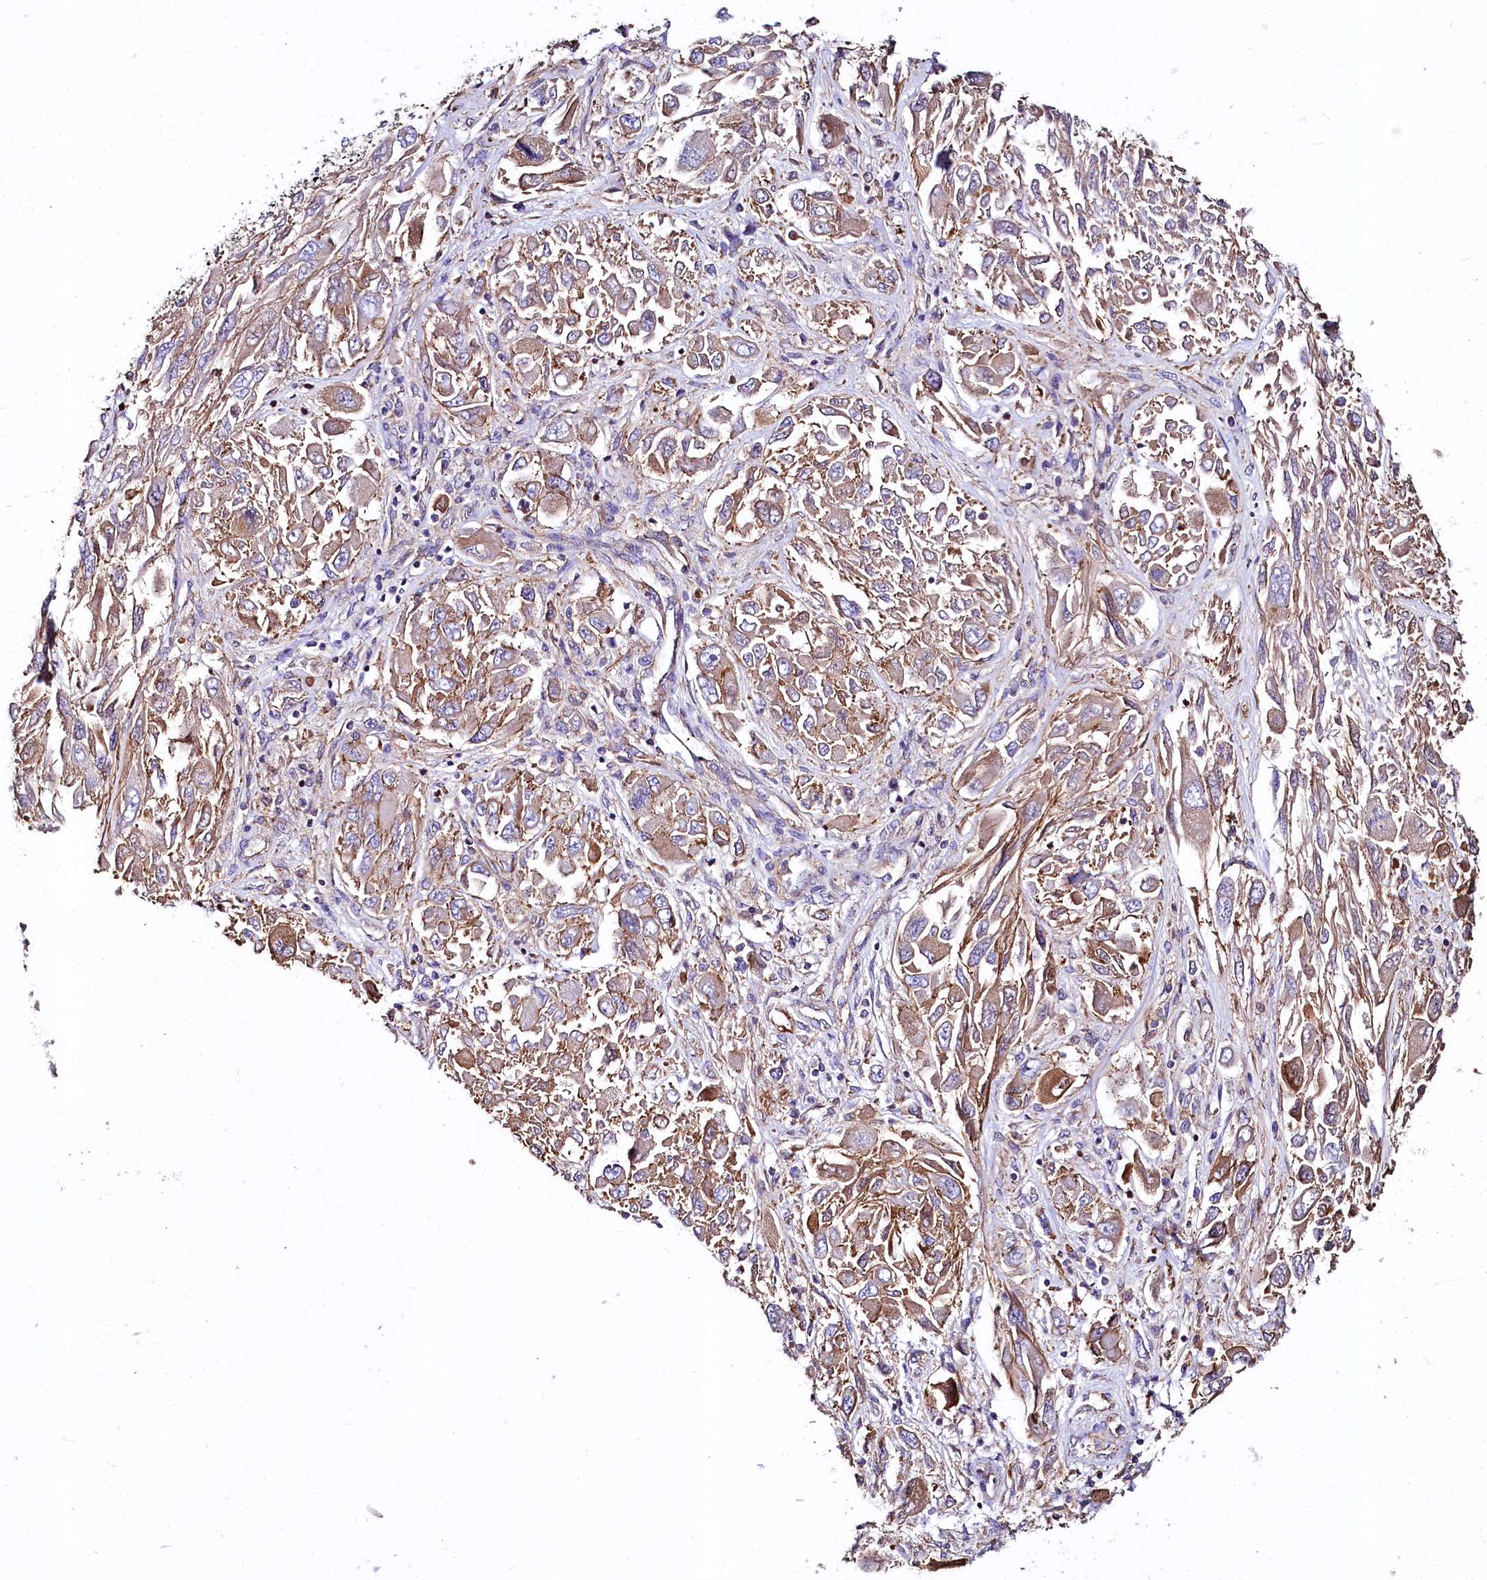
{"staining": {"intensity": "moderate", "quantity": "25%-75%", "location": "cytoplasmic/membranous"}, "tissue": "melanoma", "cell_type": "Tumor cells", "image_type": "cancer", "snomed": [{"axis": "morphology", "description": "Malignant melanoma, NOS"}, {"axis": "topography", "description": "Skin"}], "caption": "Malignant melanoma stained with a brown dye demonstrates moderate cytoplasmic/membranous positive positivity in about 25%-75% of tumor cells.", "gene": "FCHSD2", "patient": {"sex": "female", "age": 91}}